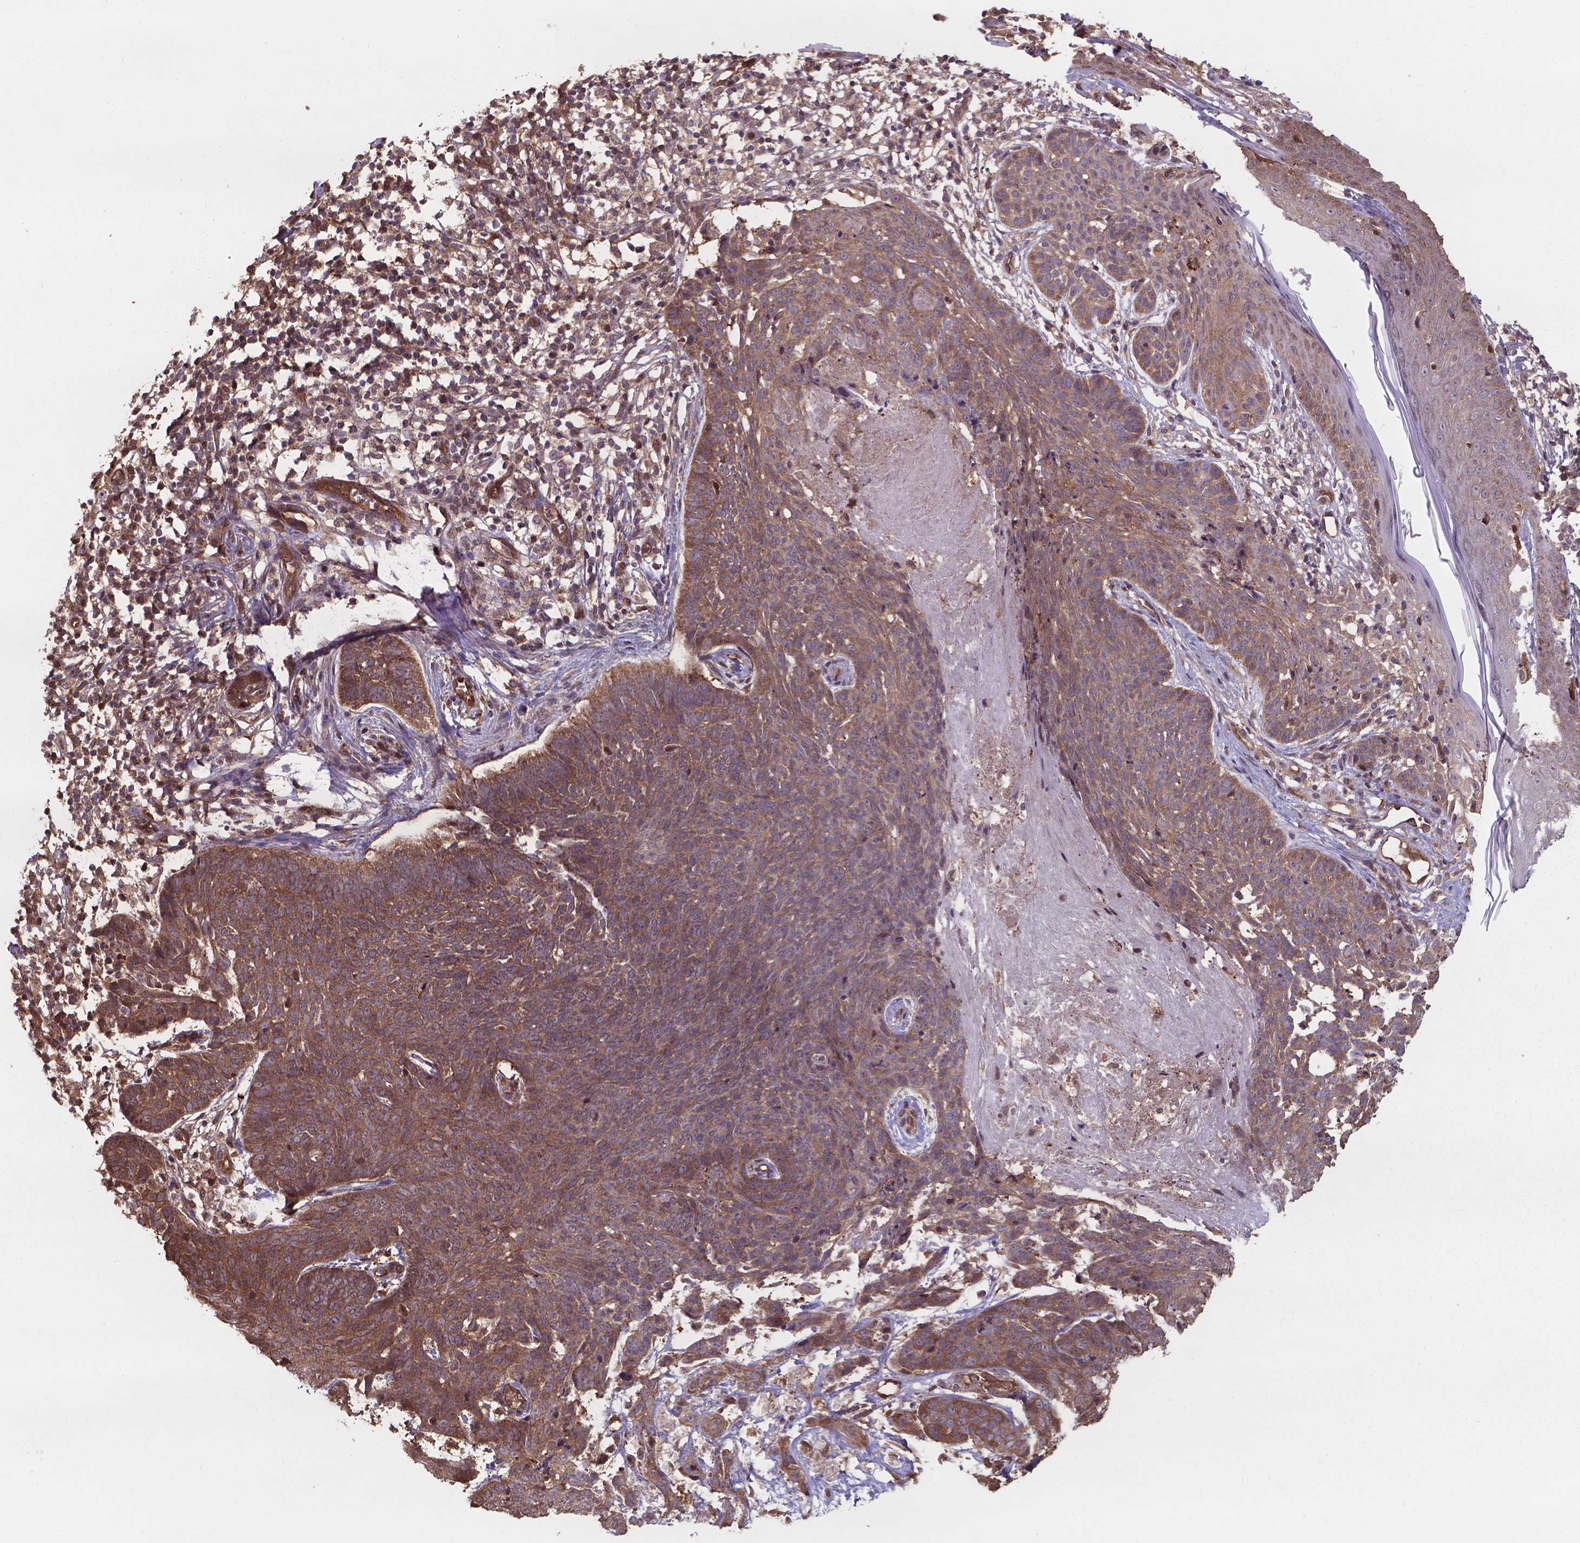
{"staining": {"intensity": "moderate", "quantity": ">75%", "location": "cytoplasmic/membranous,nuclear"}, "tissue": "skin cancer", "cell_type": "Tumor cells", "image_type": "cancer", "snomed": [{"axis": "morphology", "description": "Basal cell carcinoma"}, {"axis": "topography", "description": "Skin"}], "caption": "This is an image of immunohistochemistry (IHC) staining of skin cancer (basal cell carcinoma), which shows moderate positivity in the cytoplasmic/membranous and nuclear of tumor cells.", "gene": "CHP2", "patient": {"sex": "male", "age": 85}}